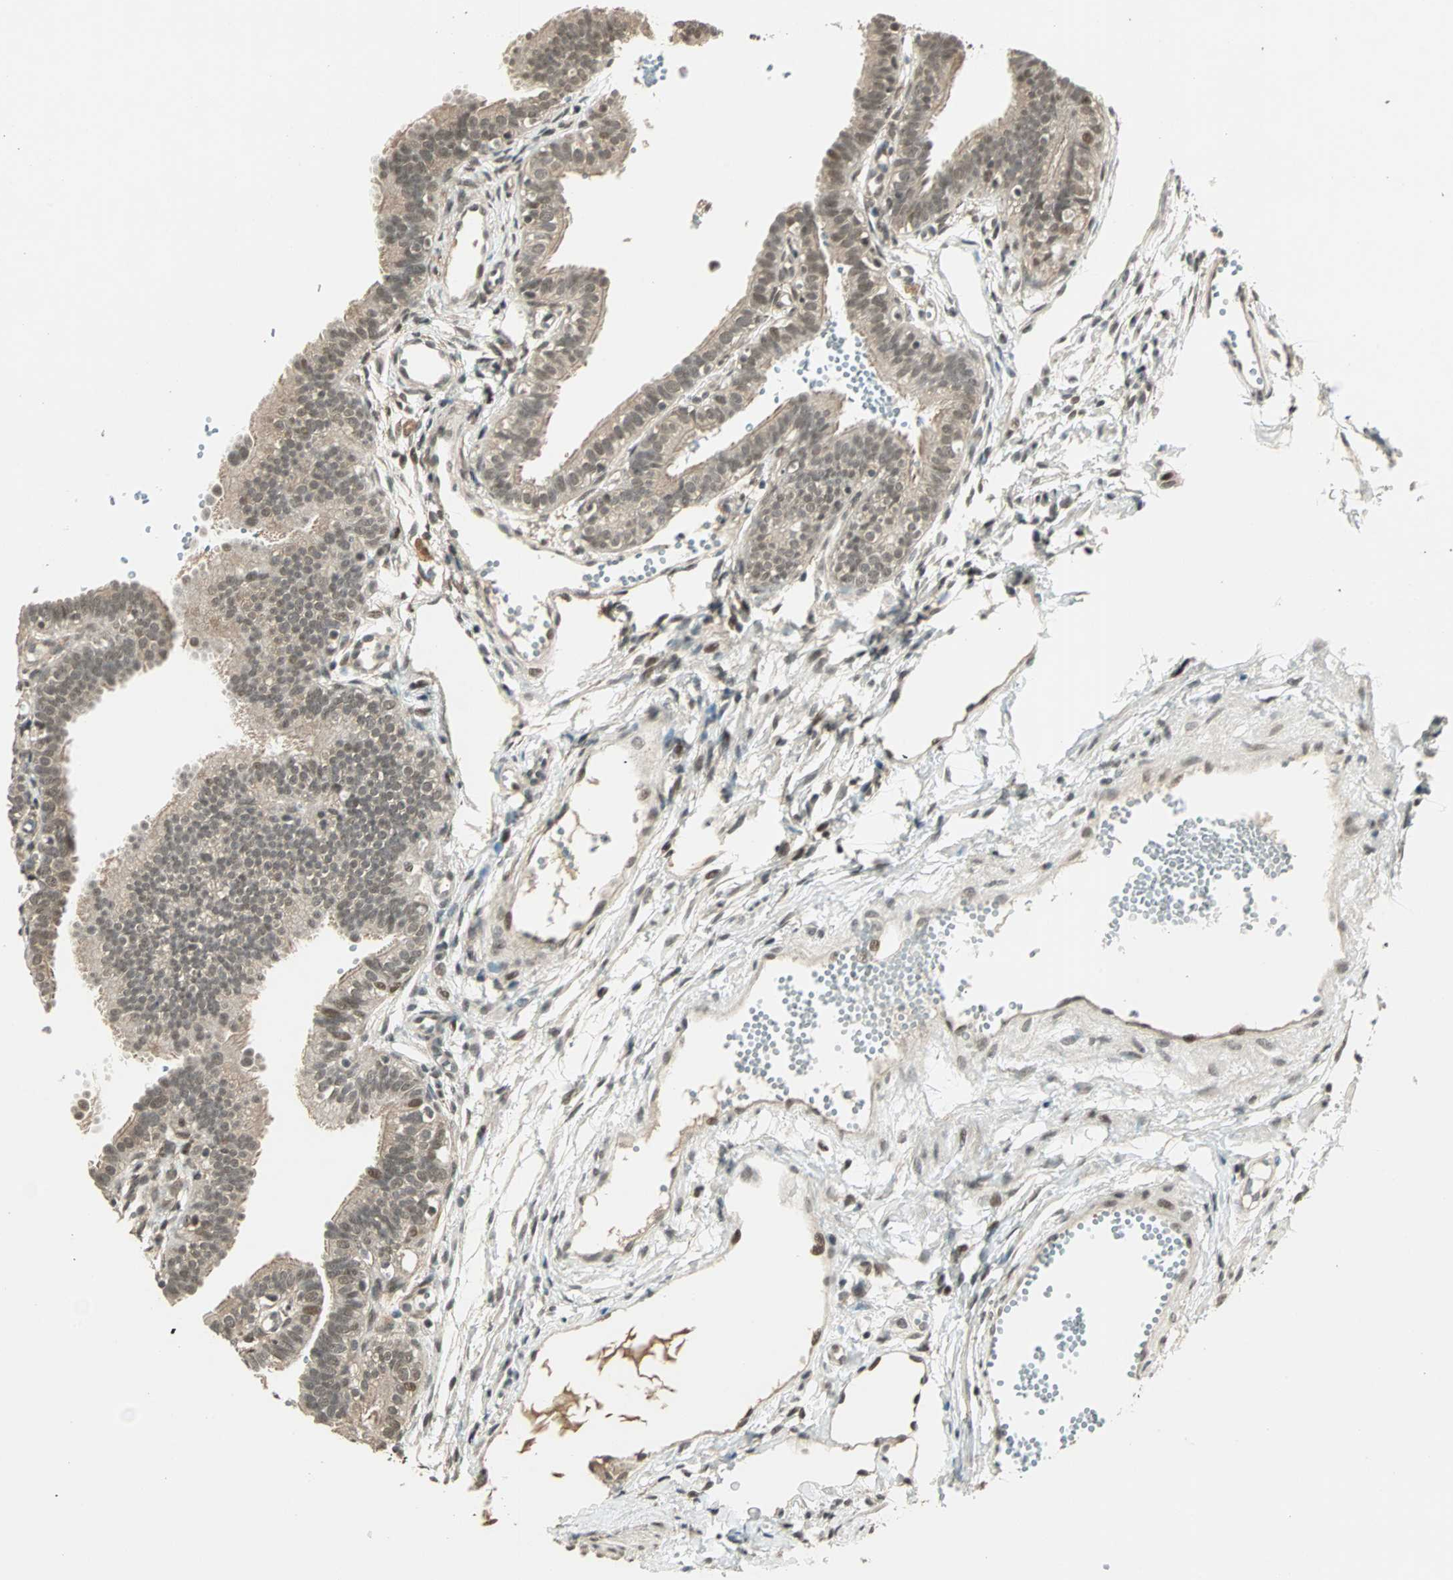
{"staining": {"intensity": "moderate", "quantity": ">75%", "location": "cytoplasmic/membranous,nuclear"}, "tissue": "fallopian tube", "cell_type": "Glandular cells", "image_type": "normal", "snomed": [{"axis": "morphology", "description": "Normal tissue, NOS"}, {"axis": "topography", "description": "Fallopian tube"}, {"axis": "topography", "description": "Placenta"}], "caption": "Glandular cells demonstrate medium levels of moderate cytoplasmic/membranous,nuclear staining in about >75% of cells in benign human fallopian tube.", "gene": "ZNF701", "patient": {"sex": "female", "age": 34}}